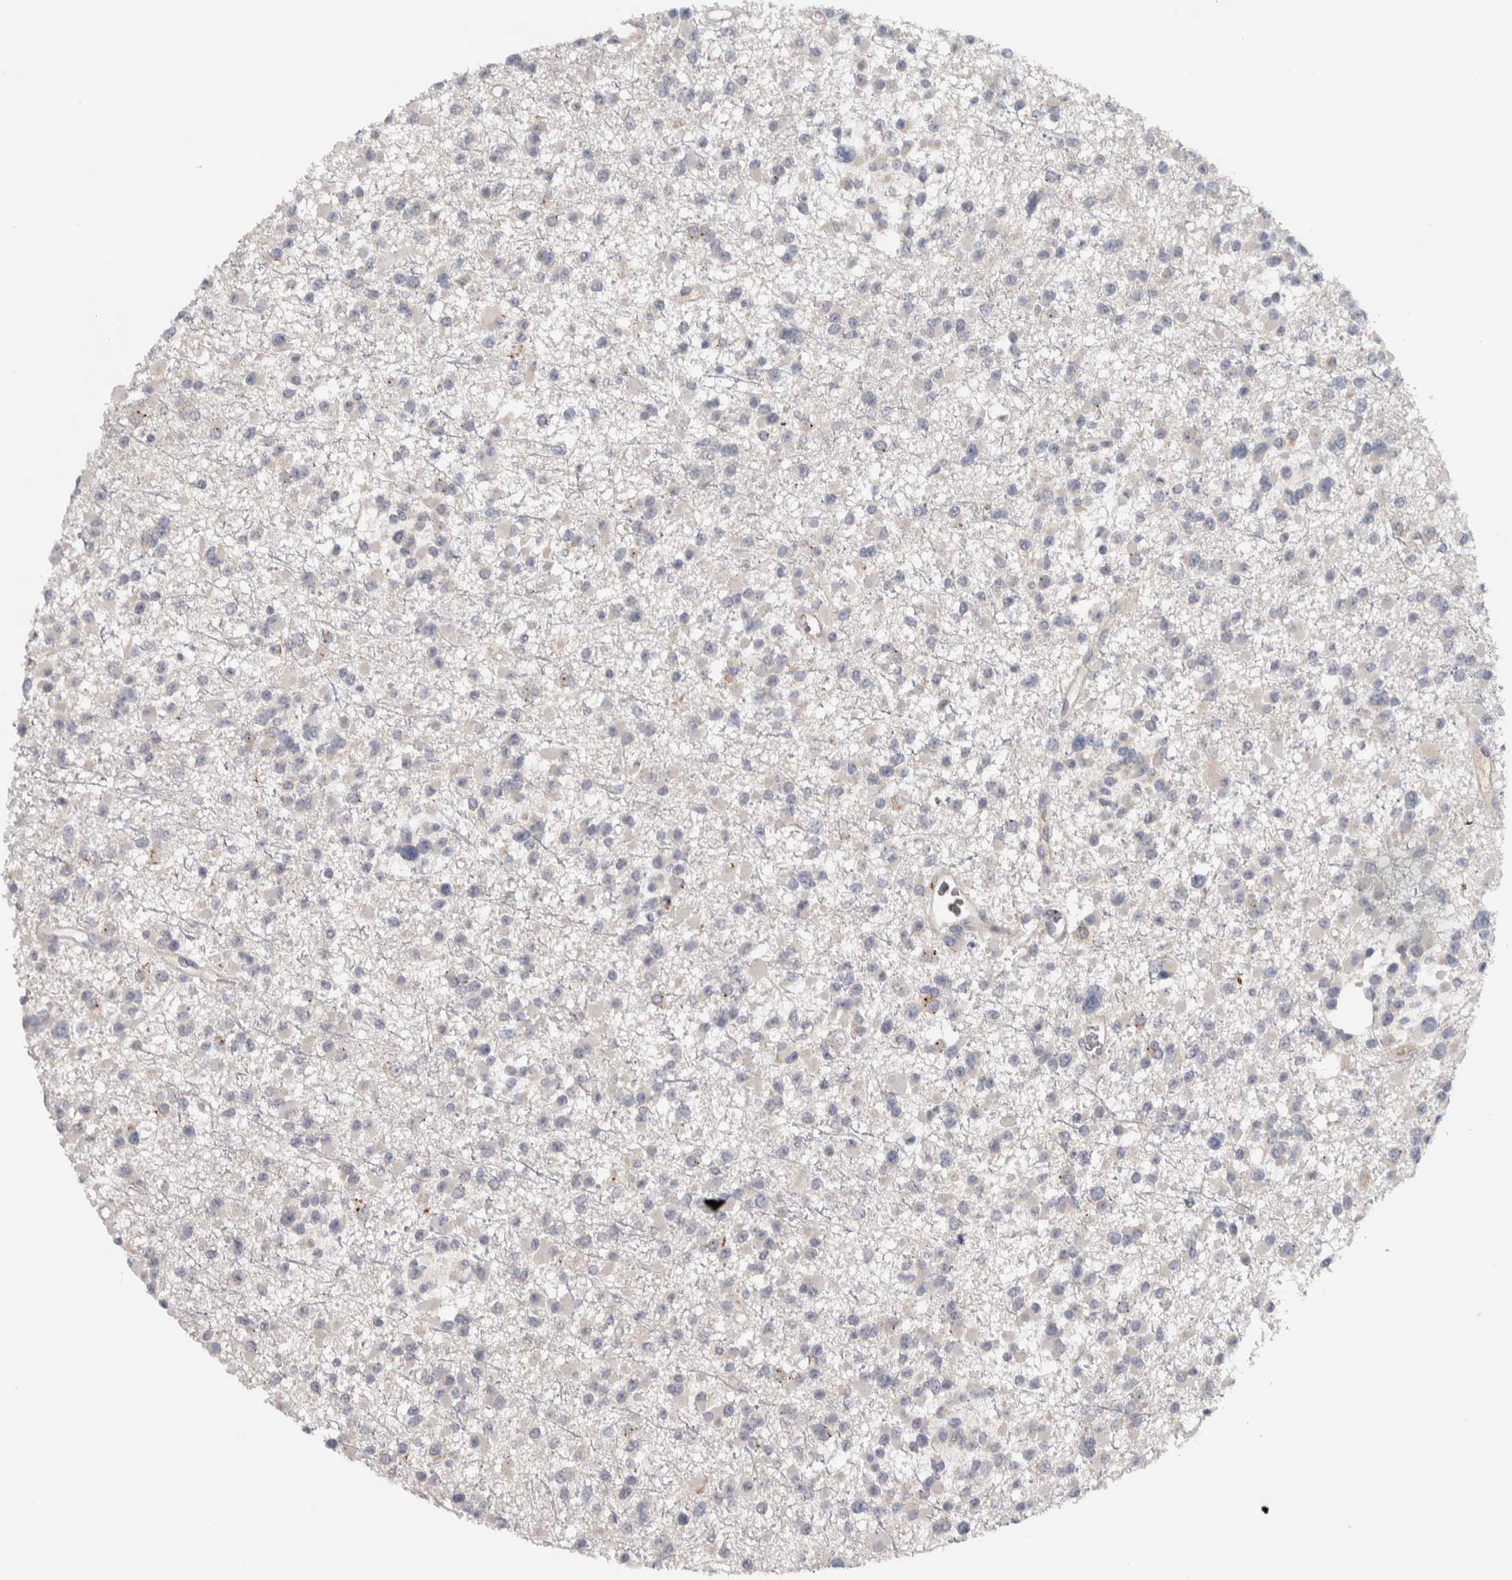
{"staining": {"intensity": "negative", "quantity": "none", "location": "none"}, "tissue": "glioma", "cell_type": "Tumor cells", "image_type": "cancer", "snomed": [{"axis": "morphology", "description": "Glioma, malignant, Low grade"}, {"axis": "topography", "description": "Brain"}], "caption": "Photomicrograph shows no significant protein positivity in tumor cells of malignant glioma (low-grade). Nuclei are stained in blue.", "gene": "ADPRM", "patient": {"sex": "female", "age": 22}}